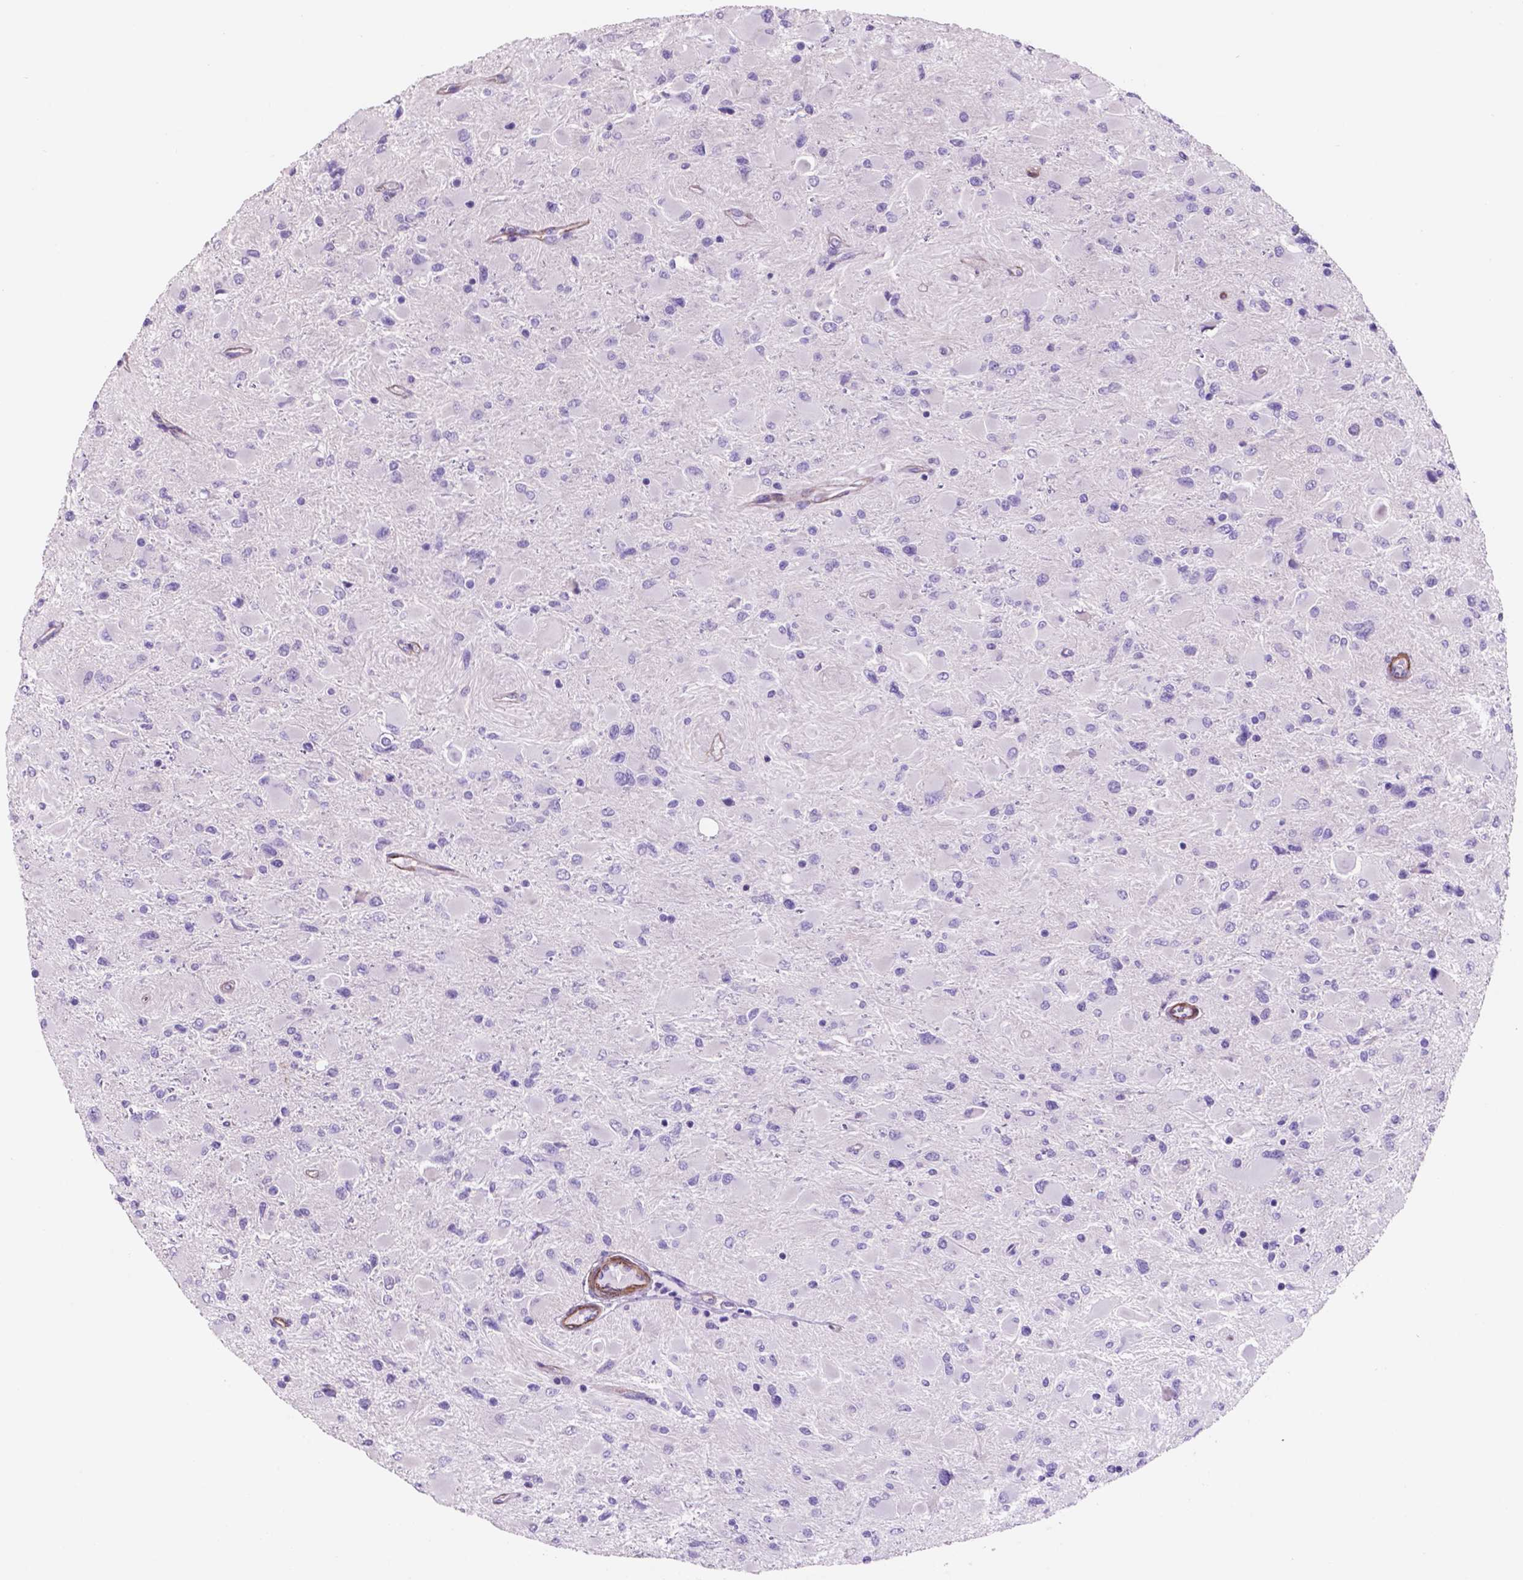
{"staining": {"intensity": "negative", "quantity": "none", "location": "none"}, "tissue": "glioma", "cell_type": "Tumor cells", "image_type": "cancer", "snomed": [{"axis": "morphology", "description": "Glioma, malignant, High grade"}, {"axis": "topography", "description": "Cerebral cortex"}], "caption": "Micrograph shows no significant protein expression in tumor cells of malignant glioma (high-grade).", "gene": "TOR2A", "patient": {"sex": "female", "age": 36}}